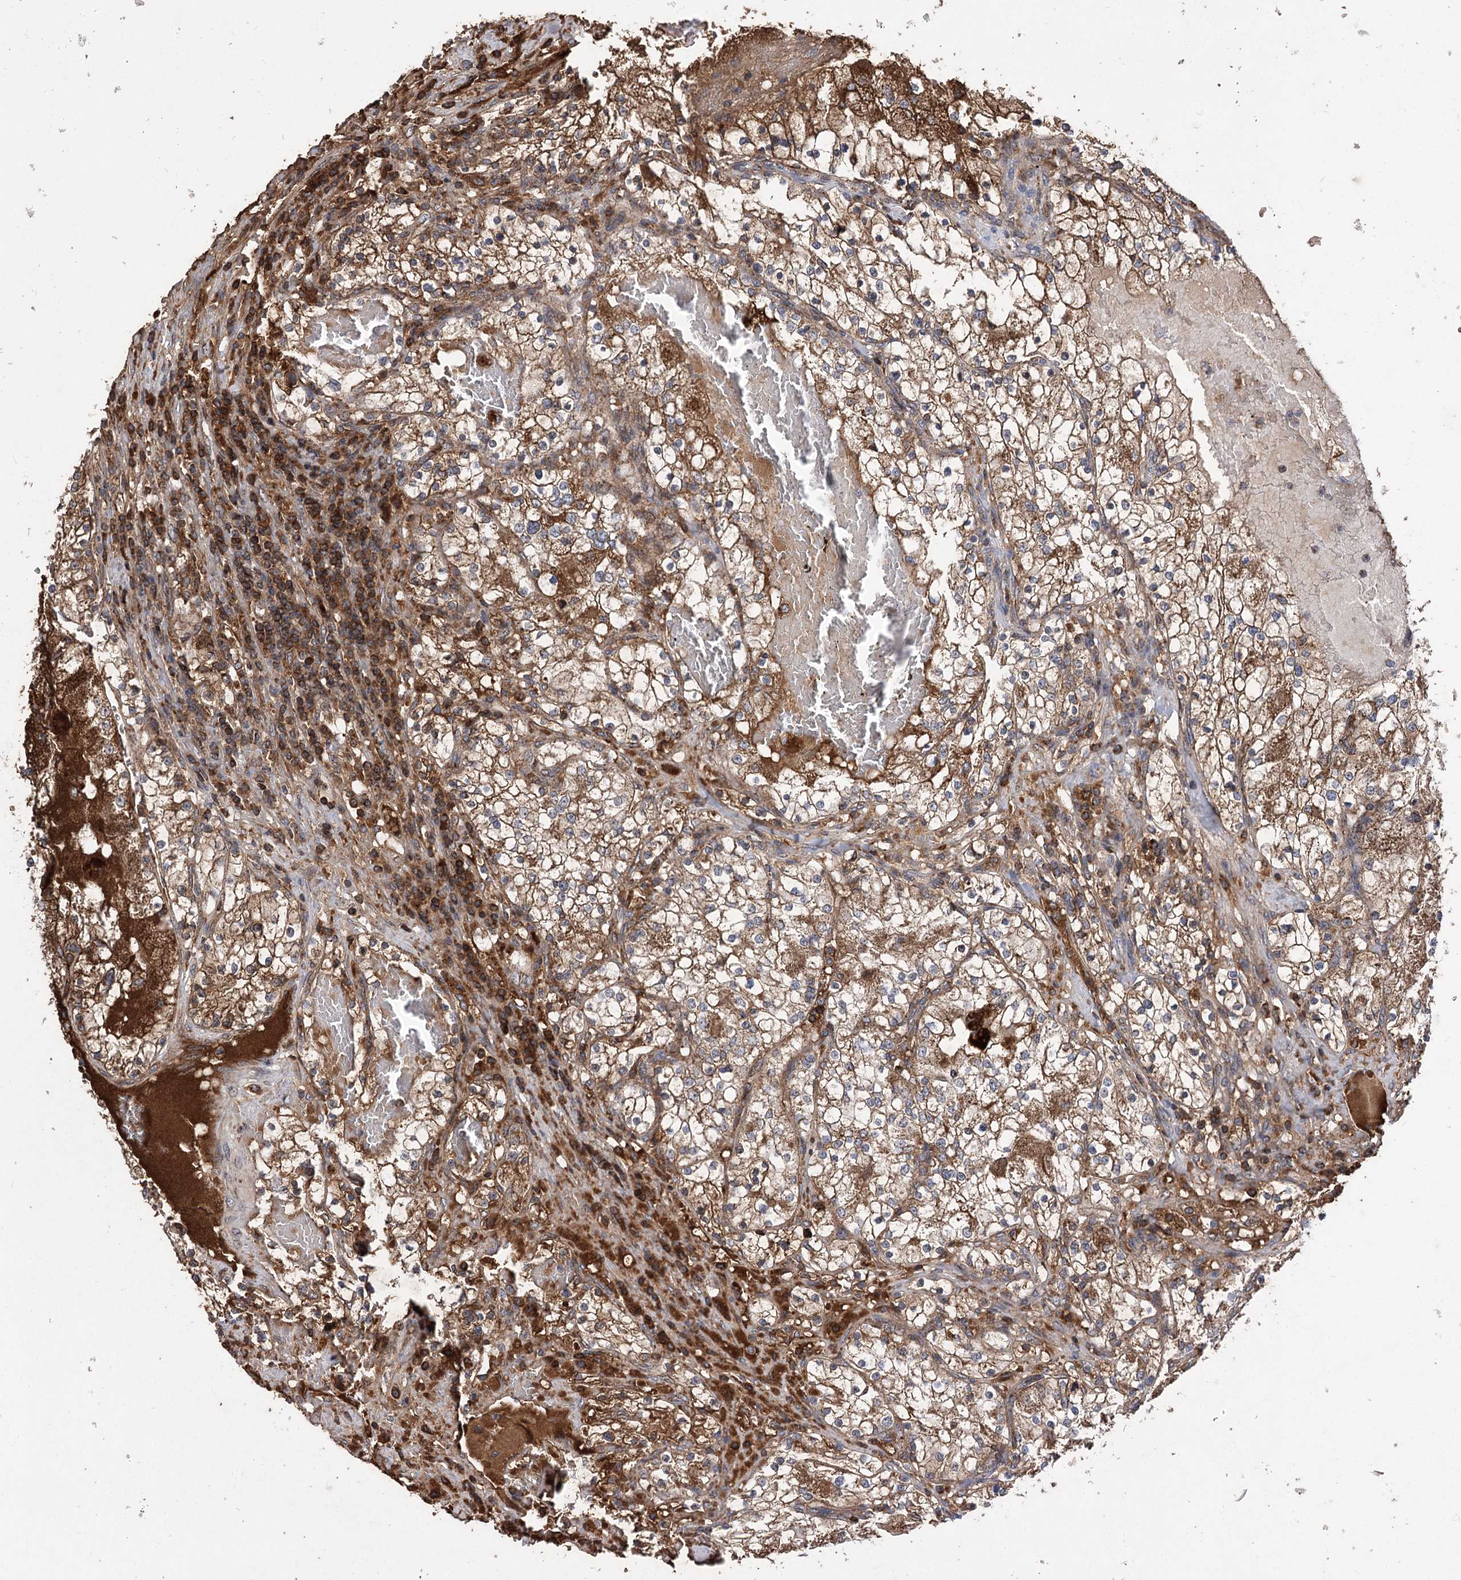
{"staining": {"intensity": "strong", "quantity": ">75%", "location": "cytoplasmic/membranous"}, "tissue": "renal cancer", "cell_type": "Tumor cells", "image_type": "cancer", "snomed": [{"axis": "morphology", "description": "Normal tissue, NOS"}, {"axis": "morphology", "description": "Adenocarcinoma, NOS"}, {"axis": "topography", "description": "Kidney"}], "caption": "Protein analysis of renal cancer tissue demonstrates strong cytoplasmic/membranous positivity in approximately >75% of tumor cells.", "gene": "RASSF3", "patient": {"sex": "male", "age": 68}}